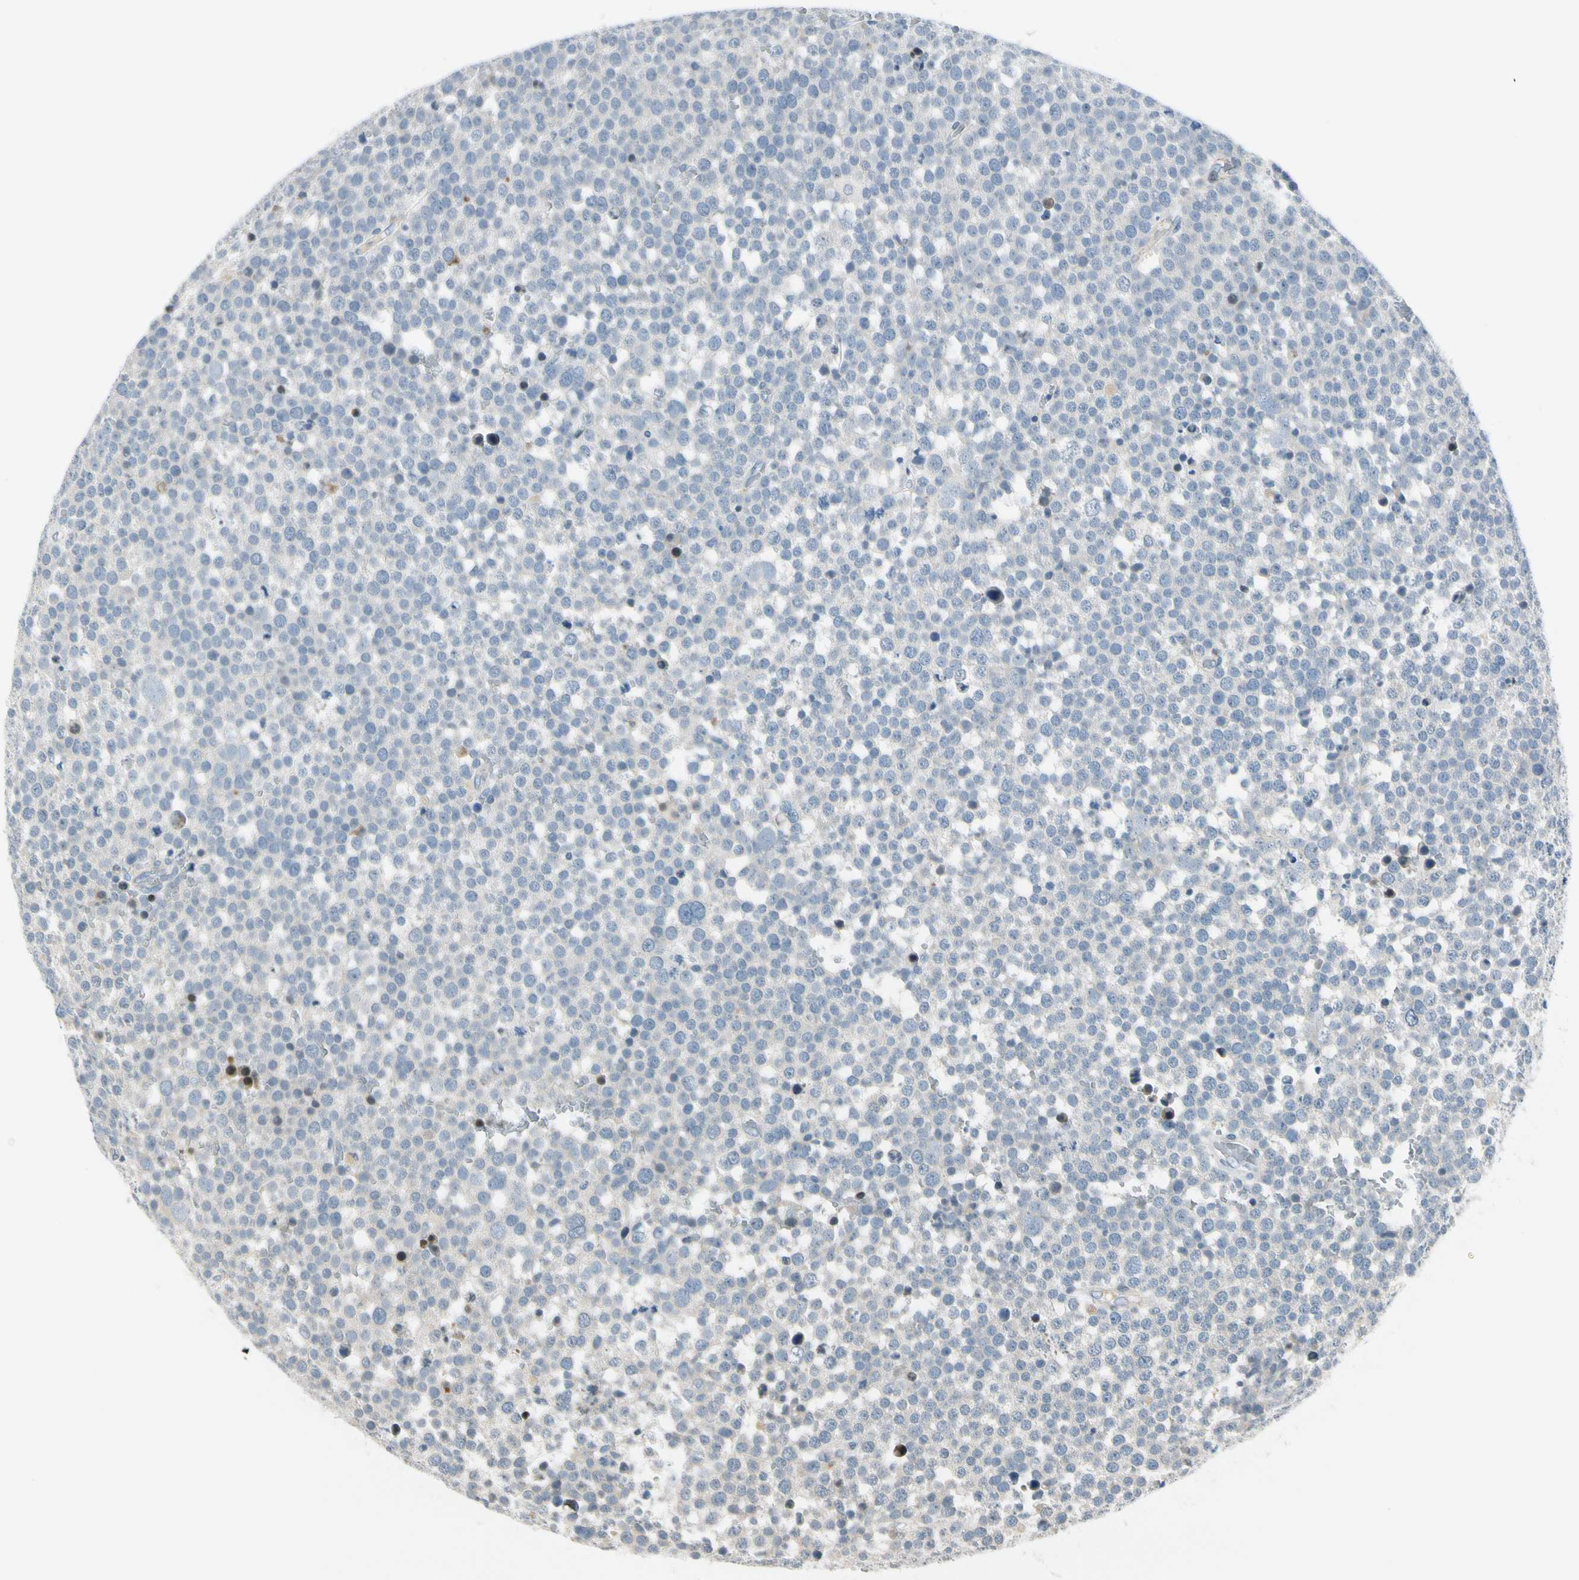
{"staining": {"intensity": "negative", "quantity": "none", "location": "none"}, "tissue": "testis cancer", "cell_type": "Tumor cells", "image_type": "cancer", "snomed": [{"axis": "morphology", "description": "Seminoma, NOS"}, {"axis": "topography", "description": "Testis"}], "caption": "This micrograph is of seminoma (testis) stained with immunohistochemistry to label a protein in brown with the nuclei are counter-stained blue. There is no positivity in tumor cells.", "gene": "NPDC1", "patient": {"sex": "male", "age": 71}}